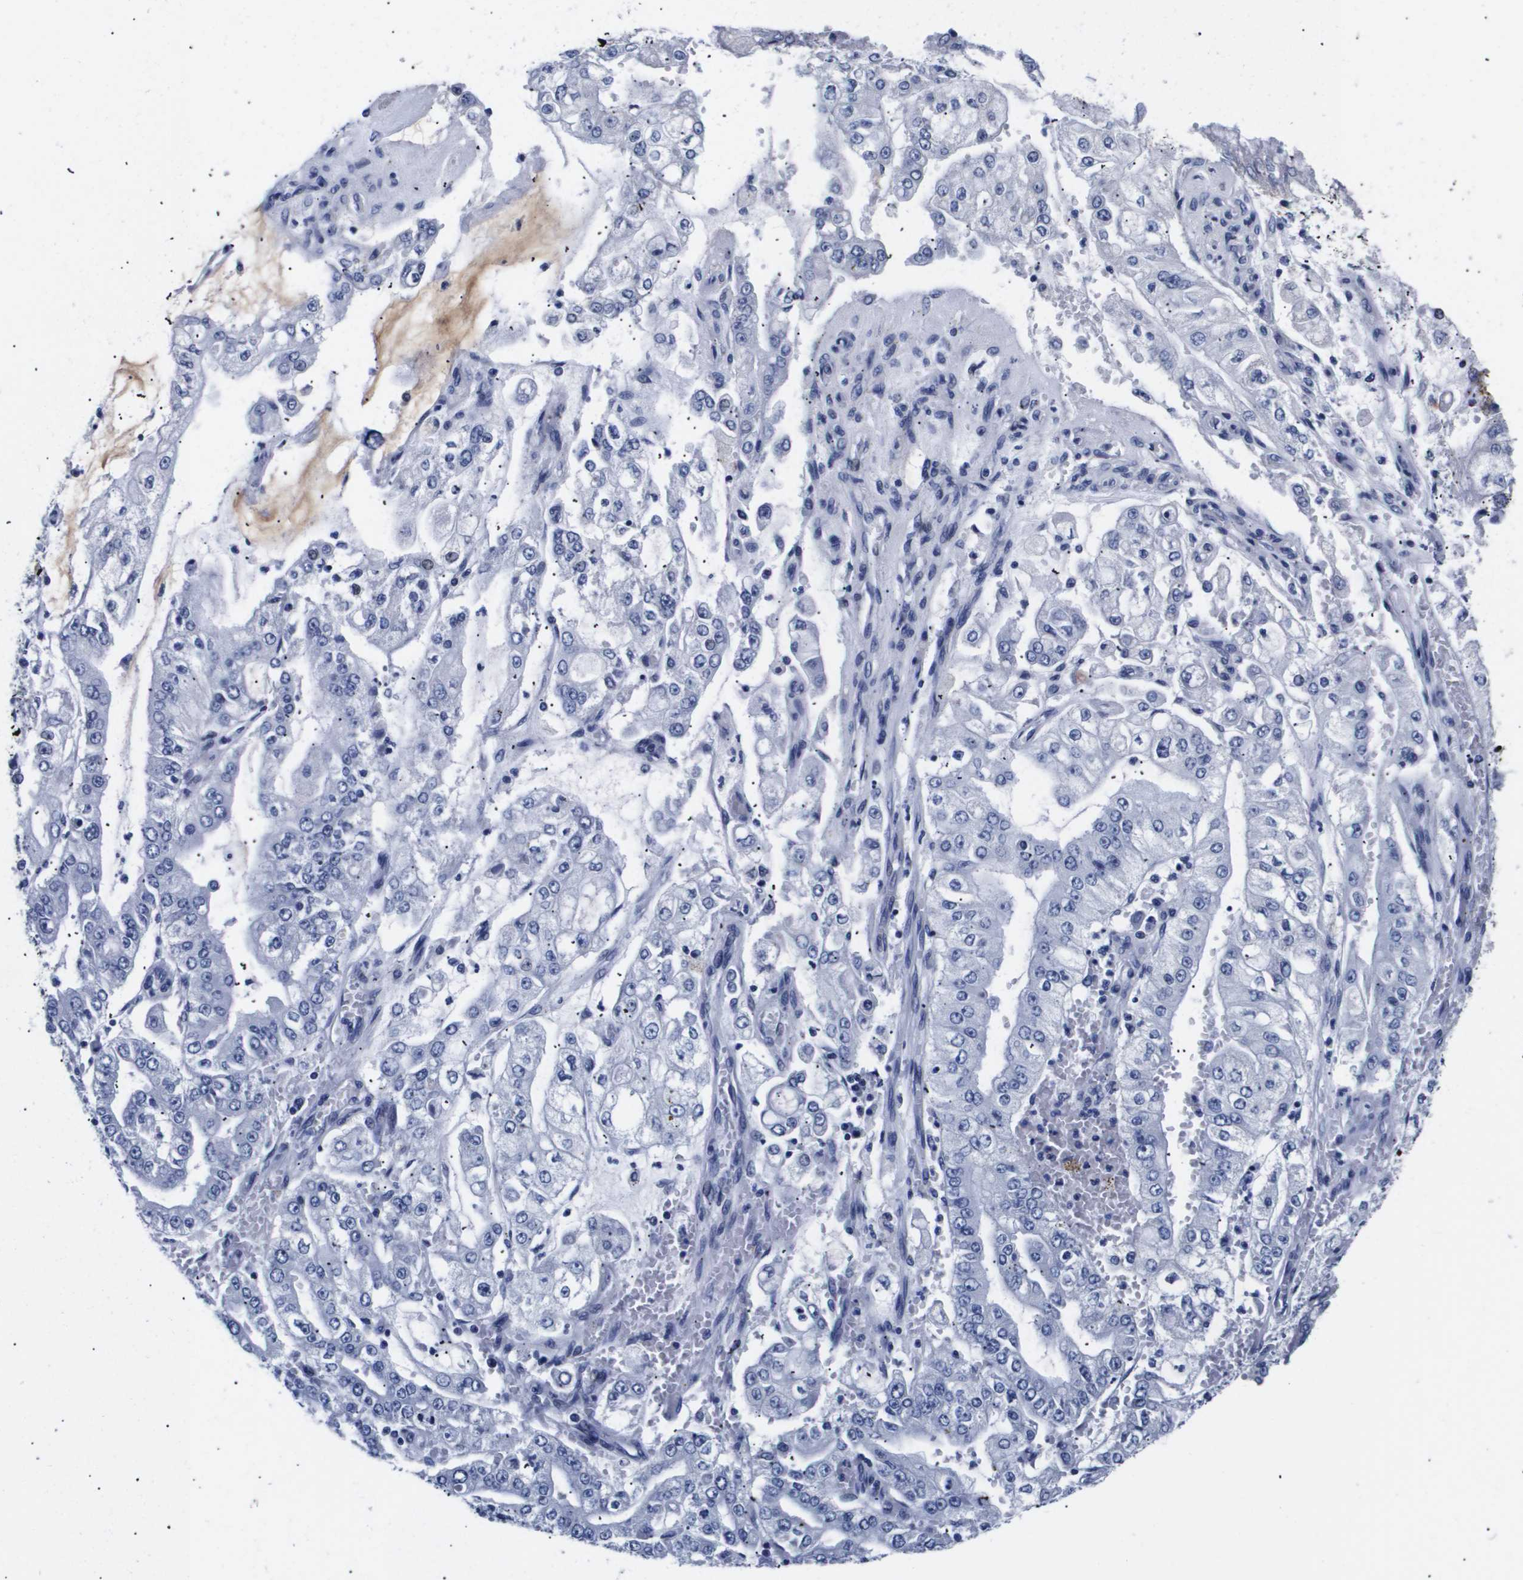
{"staining": {"intensity": "negative", "quantity": "none", "location": "none"}, "tissue": "stomach cancer", "cell_type": "Tumor cells", "image_type": "cancer", "snomed": [{"axis": "morphology", "description": "Adenocarcinoma, NOS"}, {"axis": "topography", "description": "Stomach"}], "caption": "Human adenocarcinoma (stomach) stained for a protein using immunohistochemistry displays no staining in tumor cells.", "gene": "ATP6V0A4", "patient": {"sex": "male", "age": 76}}